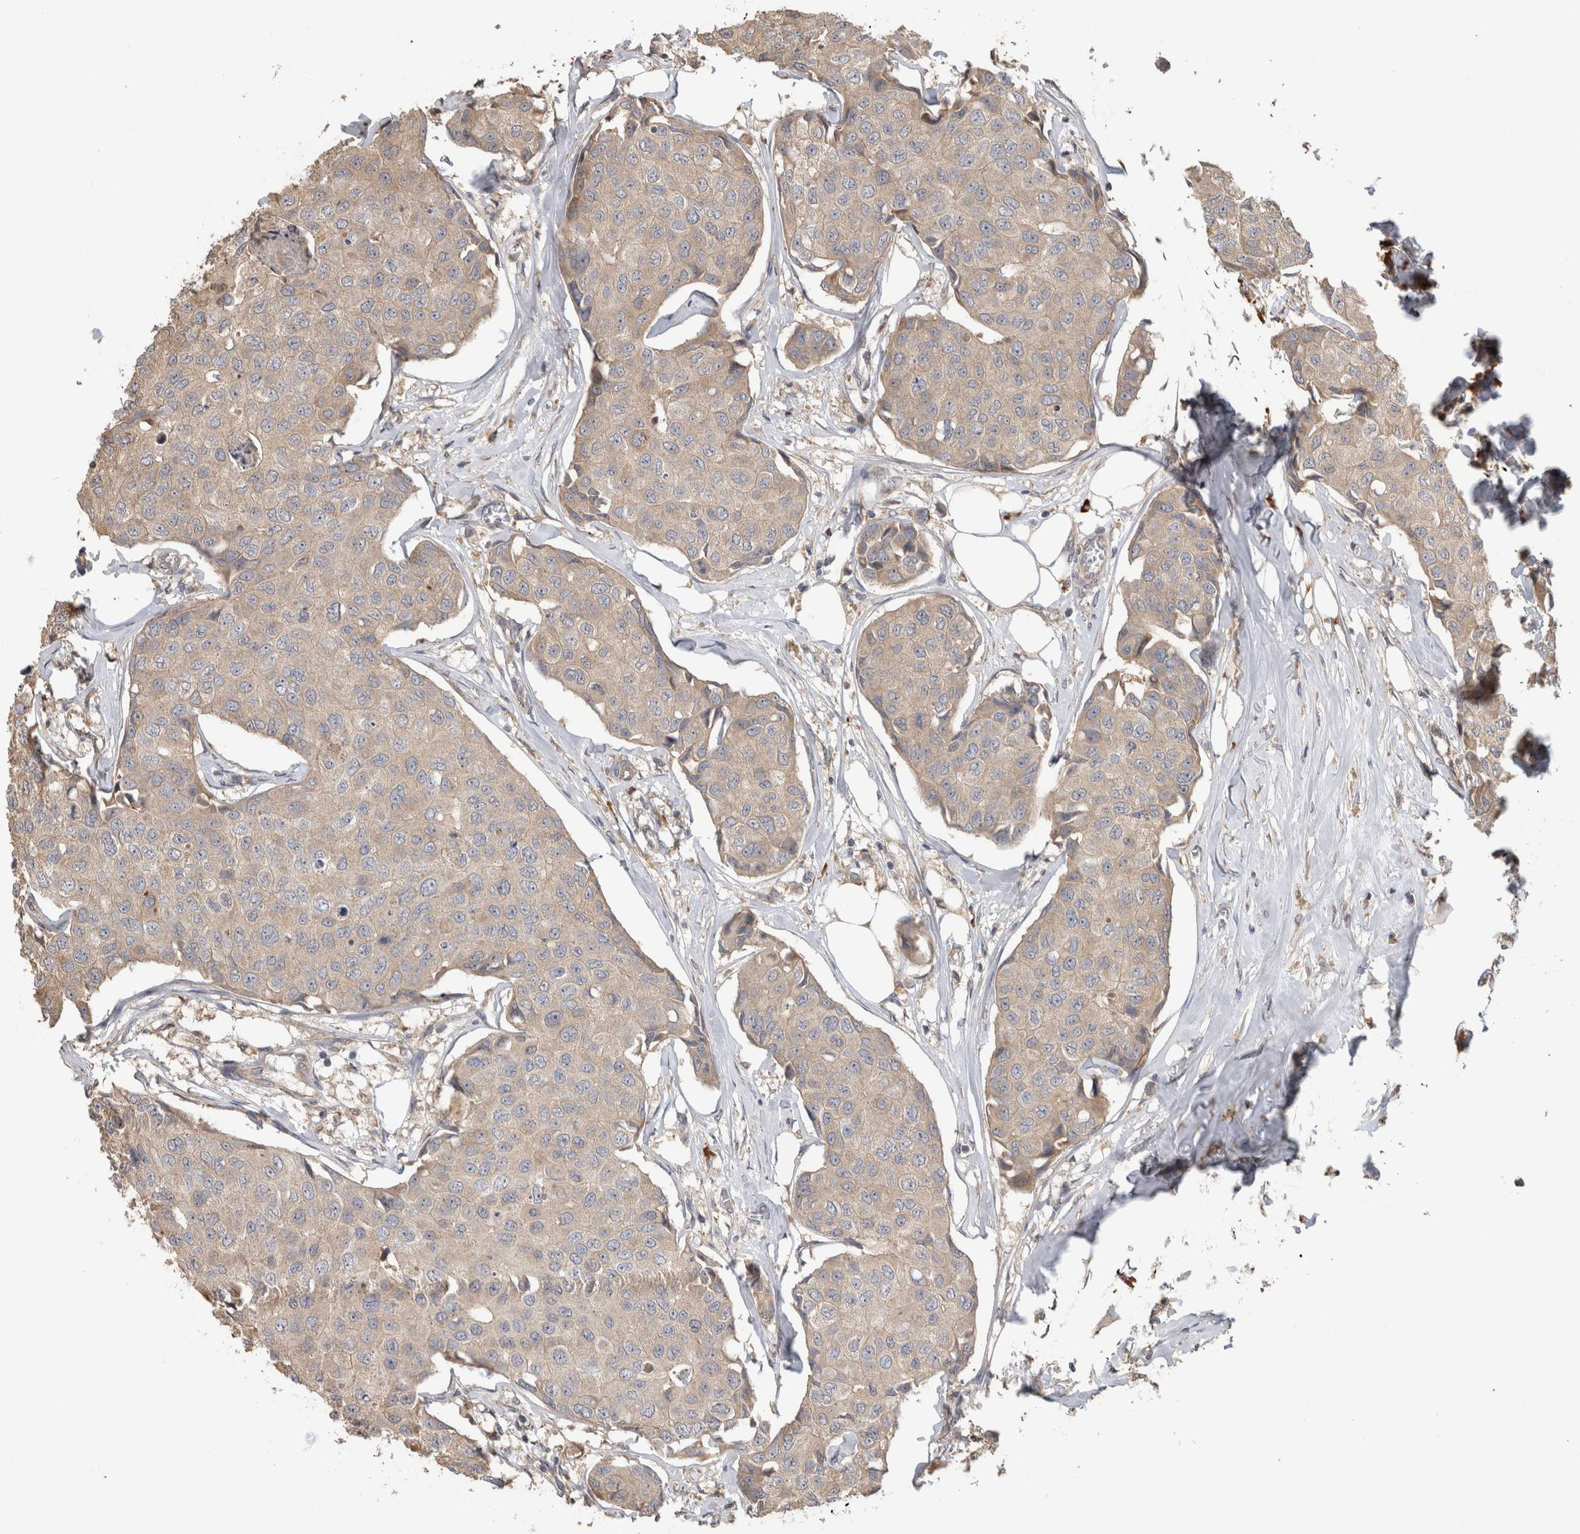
{"staining": {"intensity": "weak", "quantity": "25%-75%", "location": "cytoplasmic/membranous"}, "tissue": "breast cancer", "cell_type": "Tumor cells", "image_type": "cancer", "snomed": [{"axis": "morphology", "description": "Duct carcinoma"}, {"axis": "topography", "description": "Breast"}], "caption": "Breast invasive ductal carcinoma stained for a protein (brown) reveals weak cytoplasmic/membranous positive staining in about 25%-75% of tumor cells.", "gene": "TBCE", "patient": {"sex": "female", "age": 80}}